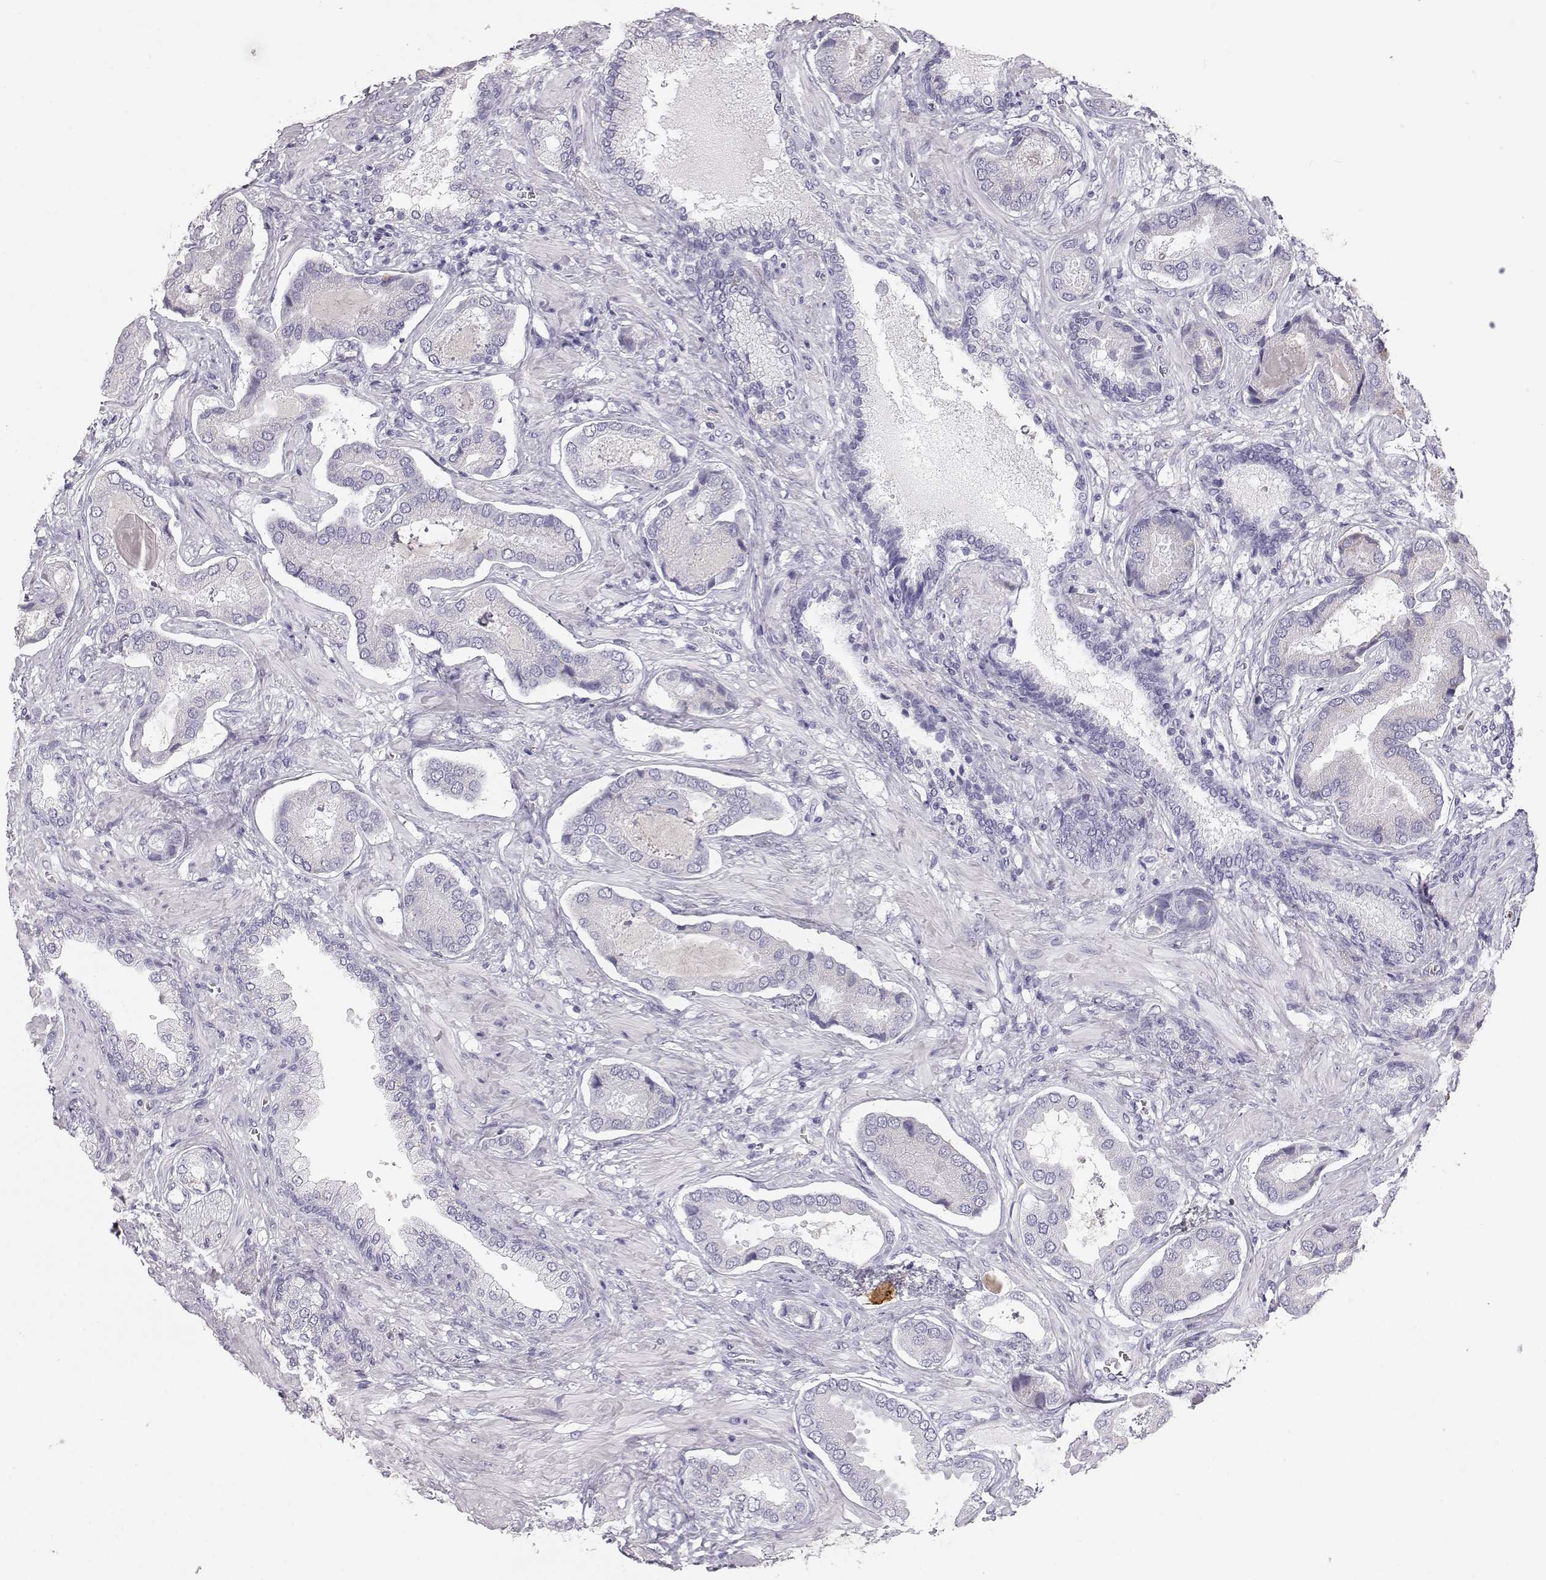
{"staining": {"intensity": "negative", "quantity": "none", "location": "none"}, "tissue": "prostate cancer", "cell_type": "Tumor cells", "image_type": "cancer", "snomed": [{"axis": "morphology", "description": "Adenocarcinoma, NOS"}, {"axis": "topography", "description": "Prostate"}], "caption": "A high-resolution photomicrograph shows IHC staining of adenocarcinoma (prostate), which reveals no significant expression in tumor cells. (Immunohistochemistry (ihc), brightfield microscopy, high magnification).", "gene": "KRTAP16-1", "patient": {"sex": "male", "age": 64}}